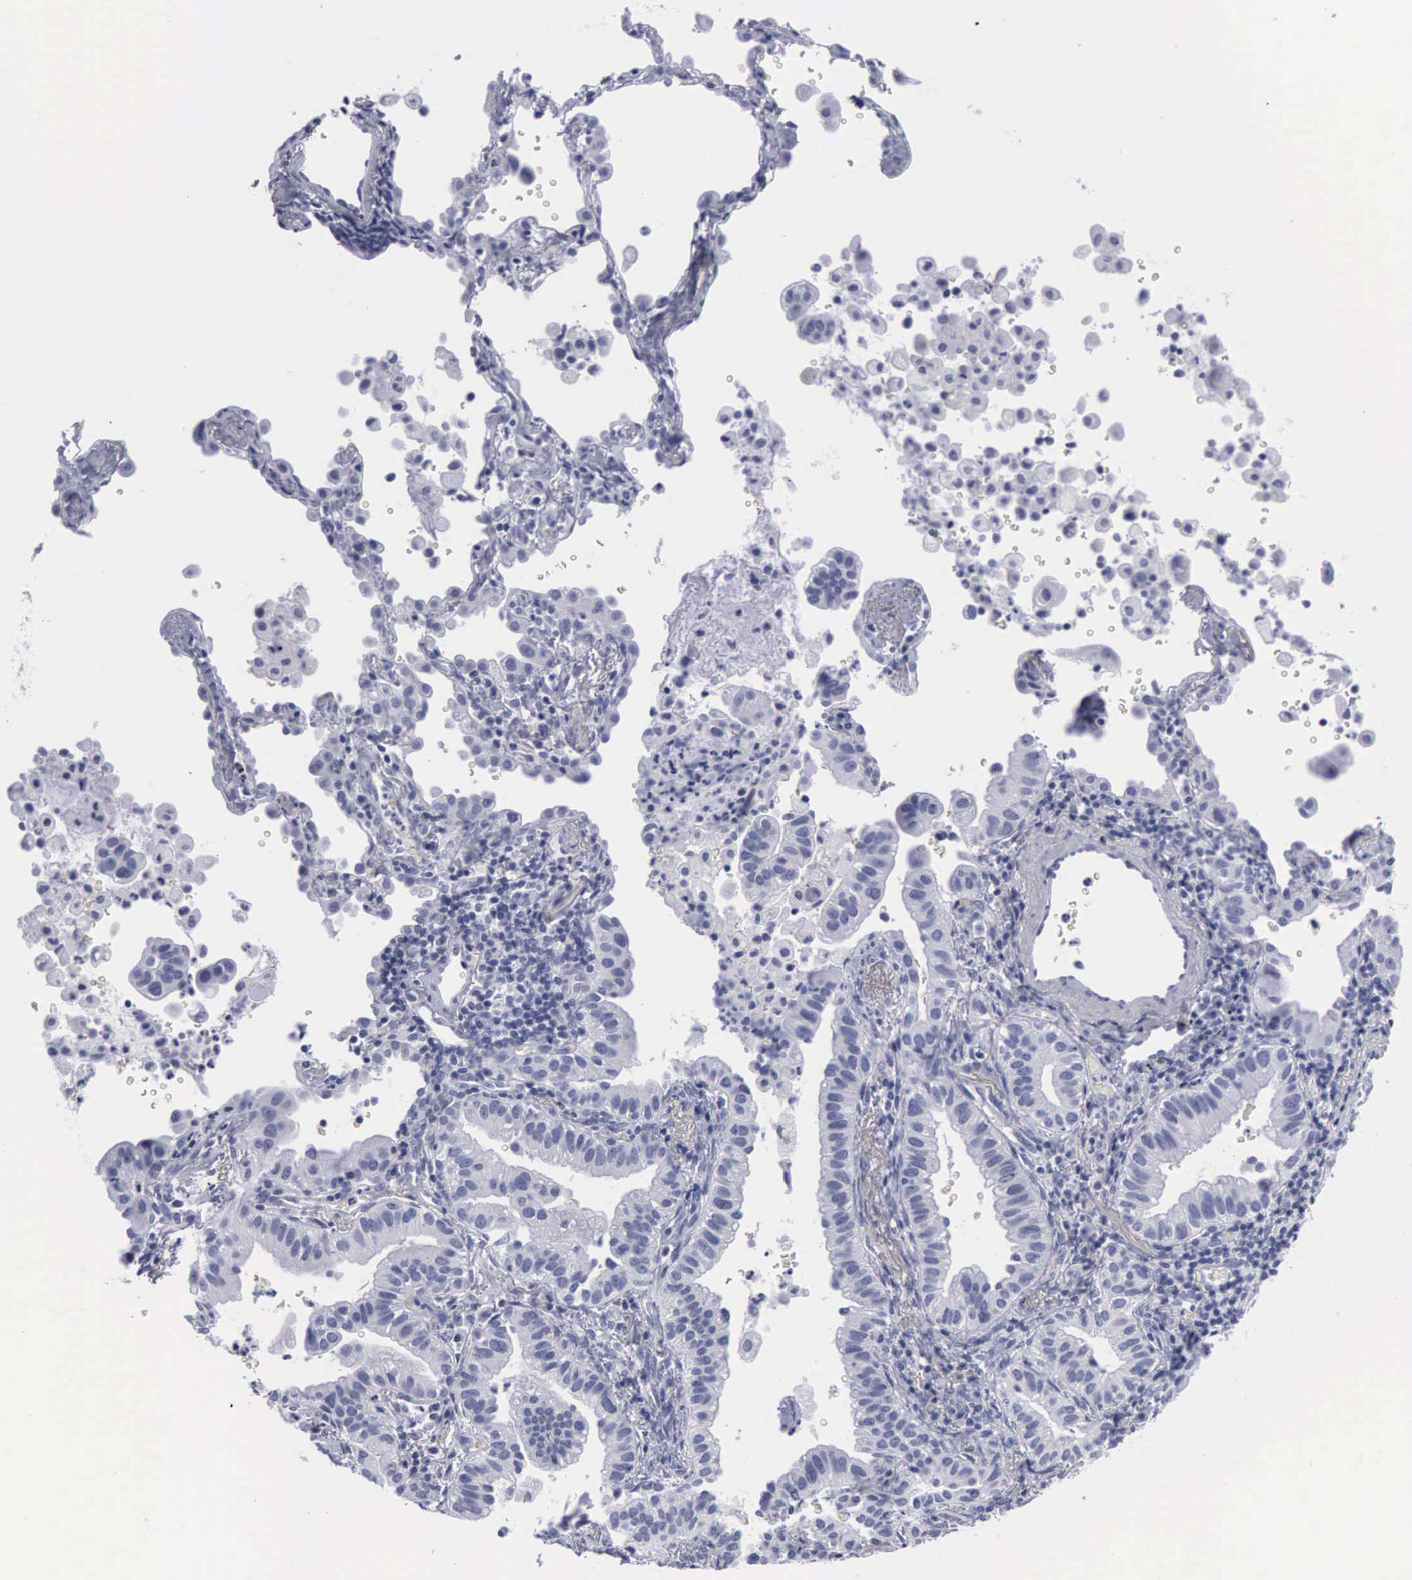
{"staining": {"intensity": "negative", "quantity": "none", "location": "none"}, "tissue": "lung cancer", "cell_type": "Tumor cells", "image_type": "cancer", "snomed": [{"axis": "morphology", "description": "Adenocarcinoma, NOS"}, {"axis": "topography", "description": "Lung"}], "caption": "This is an immunohistochemistry (IHC) image of human lung adenocarcinoma. There is no expression in tumor cells.", "gene": "KRT13", "patient": {"sex": "female", "age": 50}}